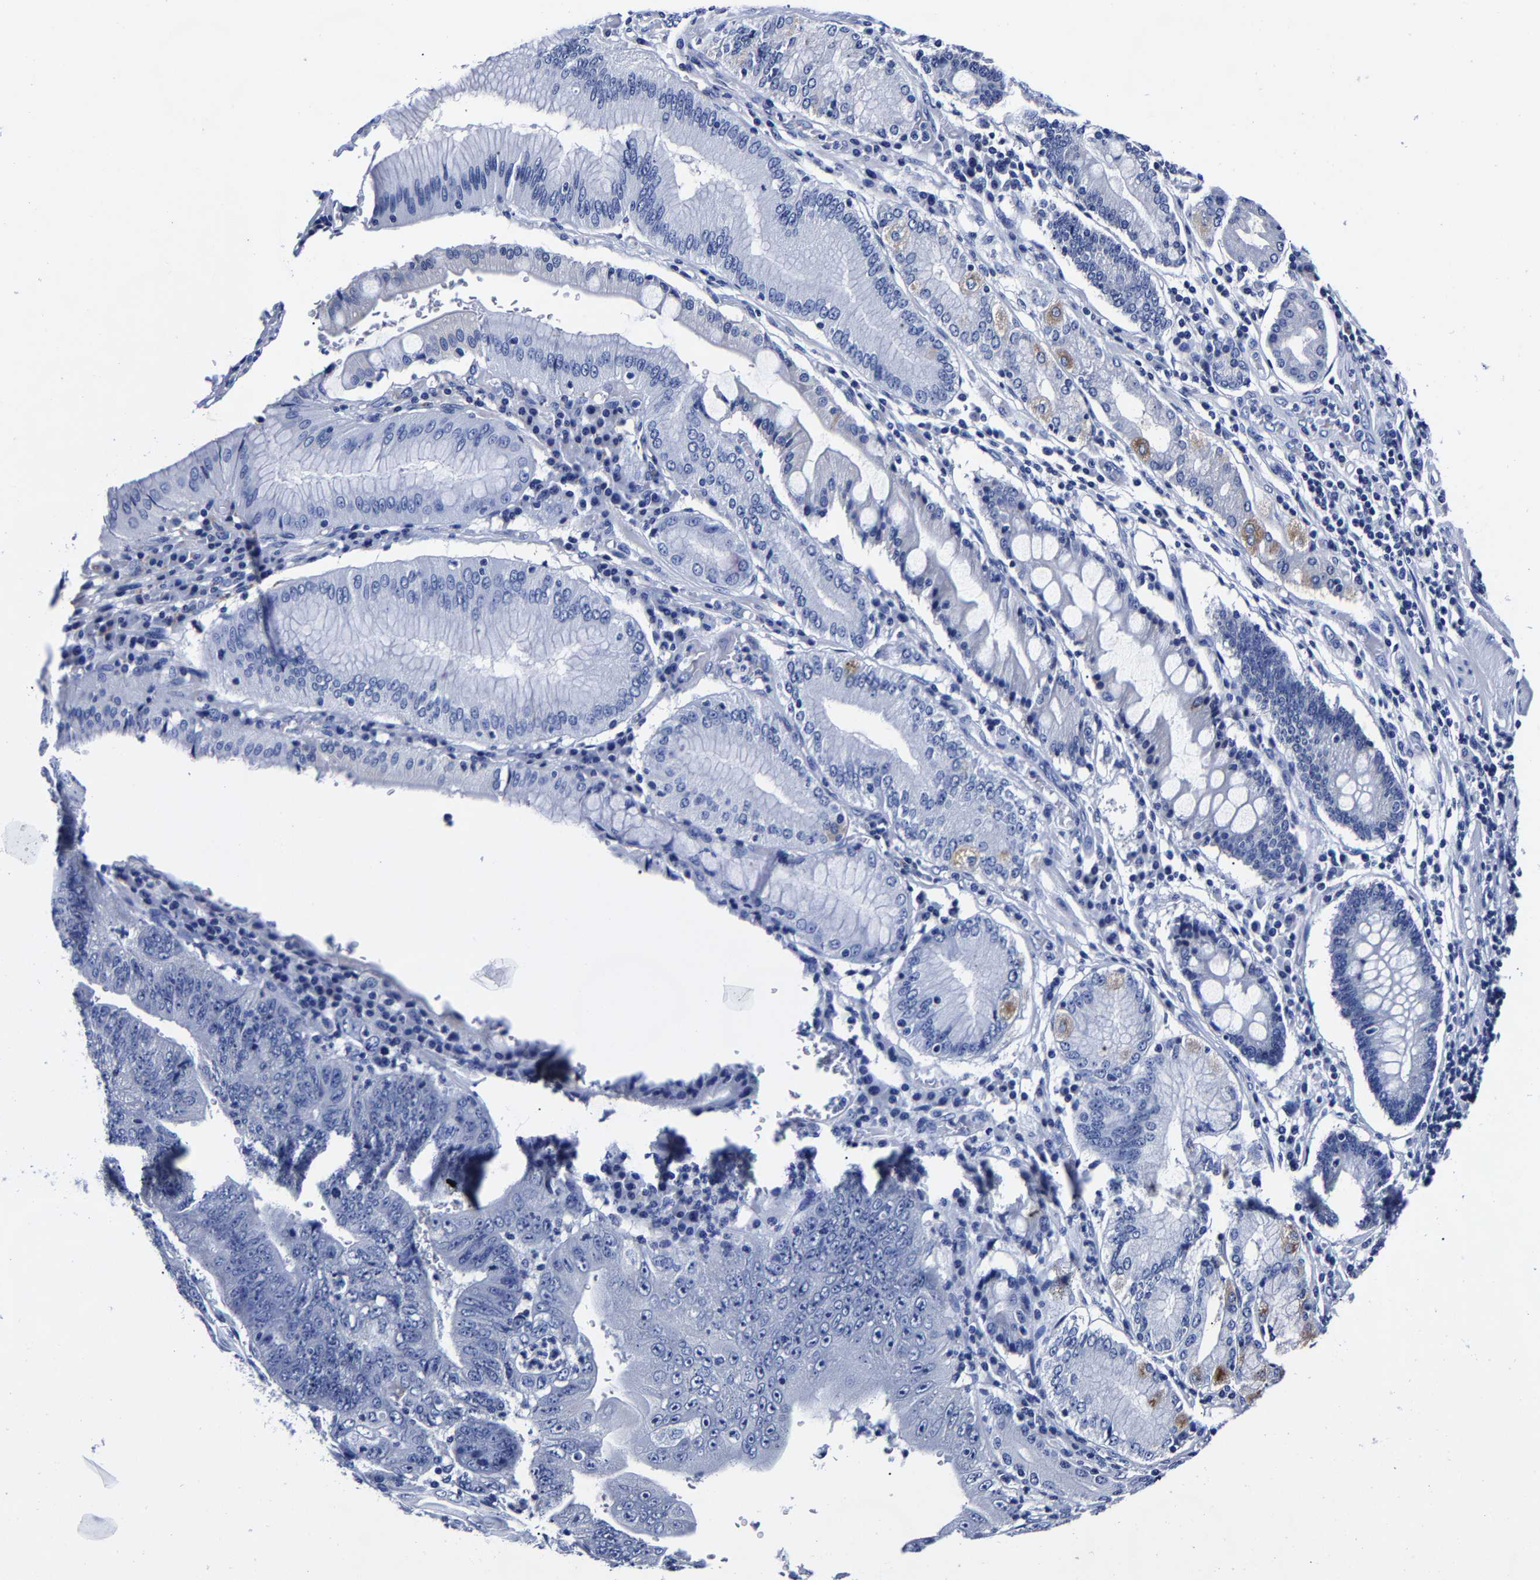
{"staining": {"intensity": "negative", "quantity": "none", "location": "none"}, "tissue": "stomach cancer", "cell_type": "Tumor cells", "image_type": "cancer", "snomed": [{"axis": "morphology", "description": "Adenocarcinoma, NOS"}, {"axis": "topography", "description": "Stomach"}], "caption": "Stomach cancer was stained to show a protein in brown. There is no significant expression in tumor cells. (DAB (3,3'-diaminobenzidine) immunohistochemistry with hematoxylin counter stain).", "gene": "CPA2", "patient": {"sex": "female", "age": 73}}